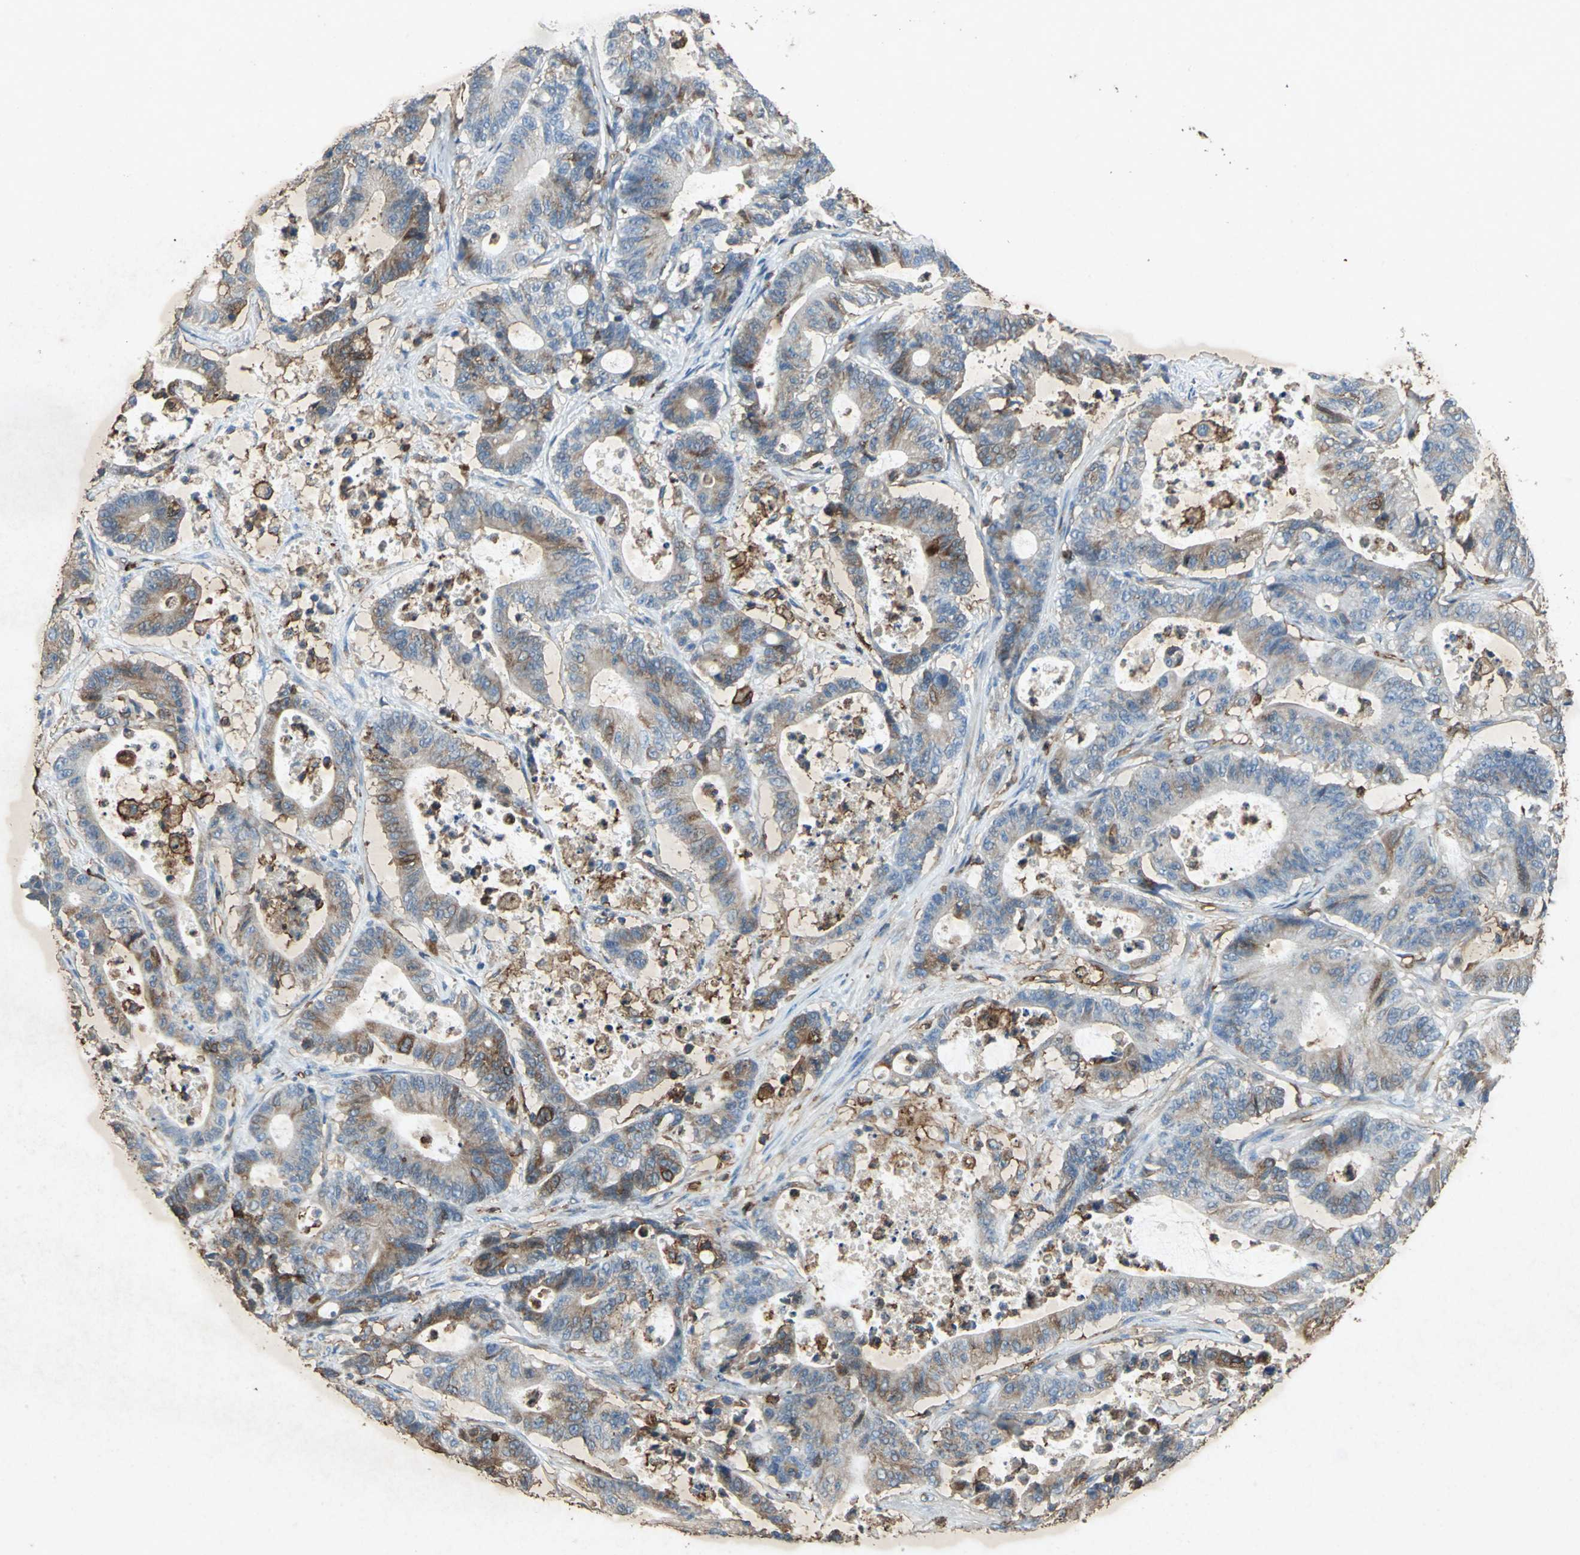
{"staining": {"intensity": "moderate", "quantity": "25%-75%", "location": "cytoplasmic/membranous"}, "tissue": "colorectal cancer", "cell_type": "Tumor cells", "image_type": "cancer", "snomed": [{"axis": "morphology", "description": "Adenocarcinoma, NOS"}, {"axis": "topography", "description": "Colon"}], "caption": "The image demonstrates a brown stain indicating the presence of a protein in the cytoplasmic/membranous of tumor cells in colorectal adenocarcinoma.", "gene": "CCR6", "patient": {"sex": "female", "age": 84}}